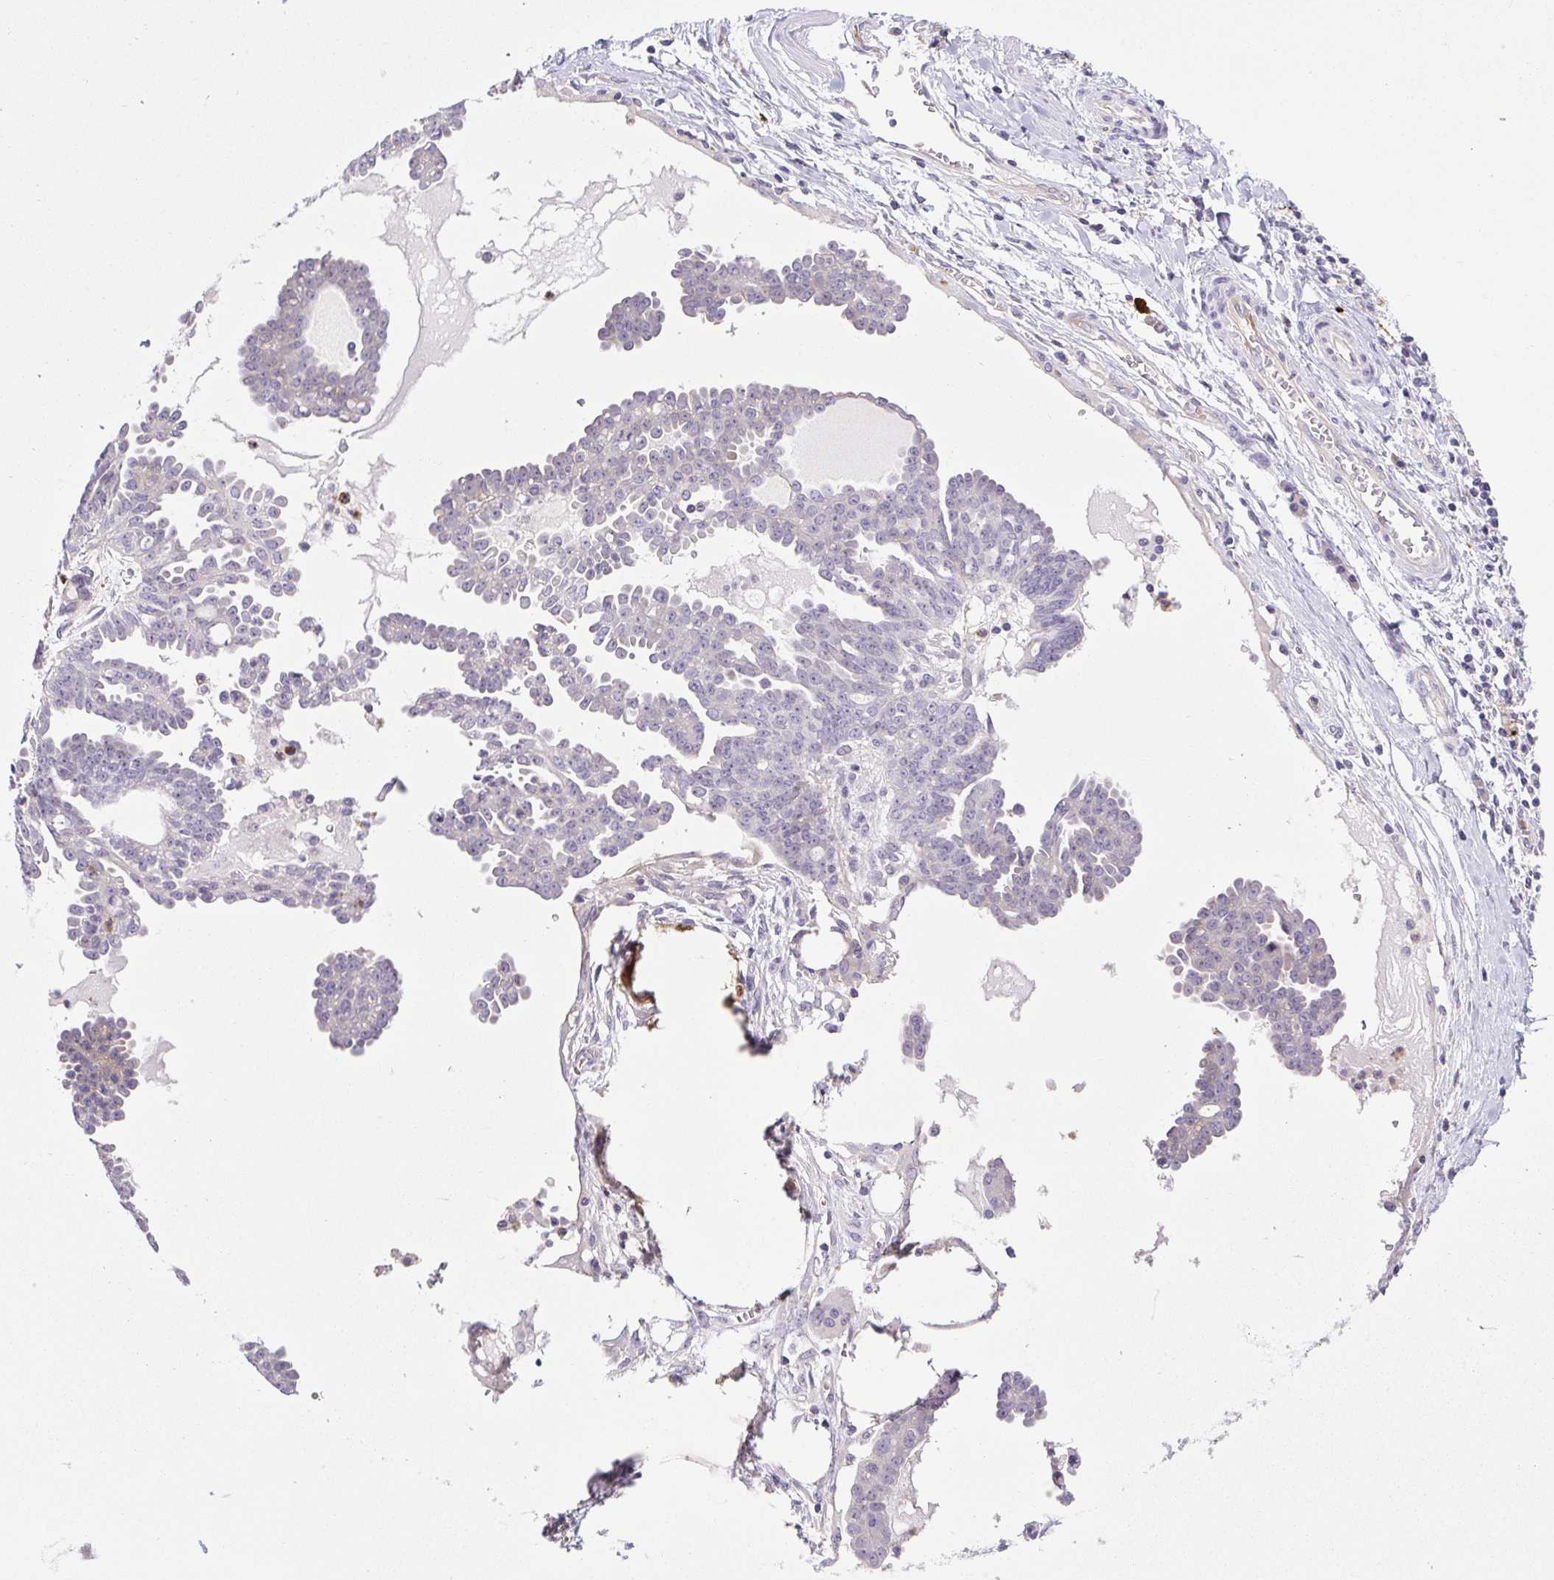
{"staining": {"intensity": "negative", "quantity": "none", "location": "none"}, "tissue": "ovarian cancer", "cell_type": "Tumor cells", "image_type": "cancer", "snomed": [{"axis": "morphology", "description": "Cystadenocarcinoma, serous, NOS"}, {"axis": "topography", "description": "Ovary"}], "caption": "Immunohistochemical staining of ovarian cancer (serous cystadenocarcinoma) shows no significant positivity in tumor cells.", "gene": "FAM177B", "patient": {"sex": "female", "age": 71}}